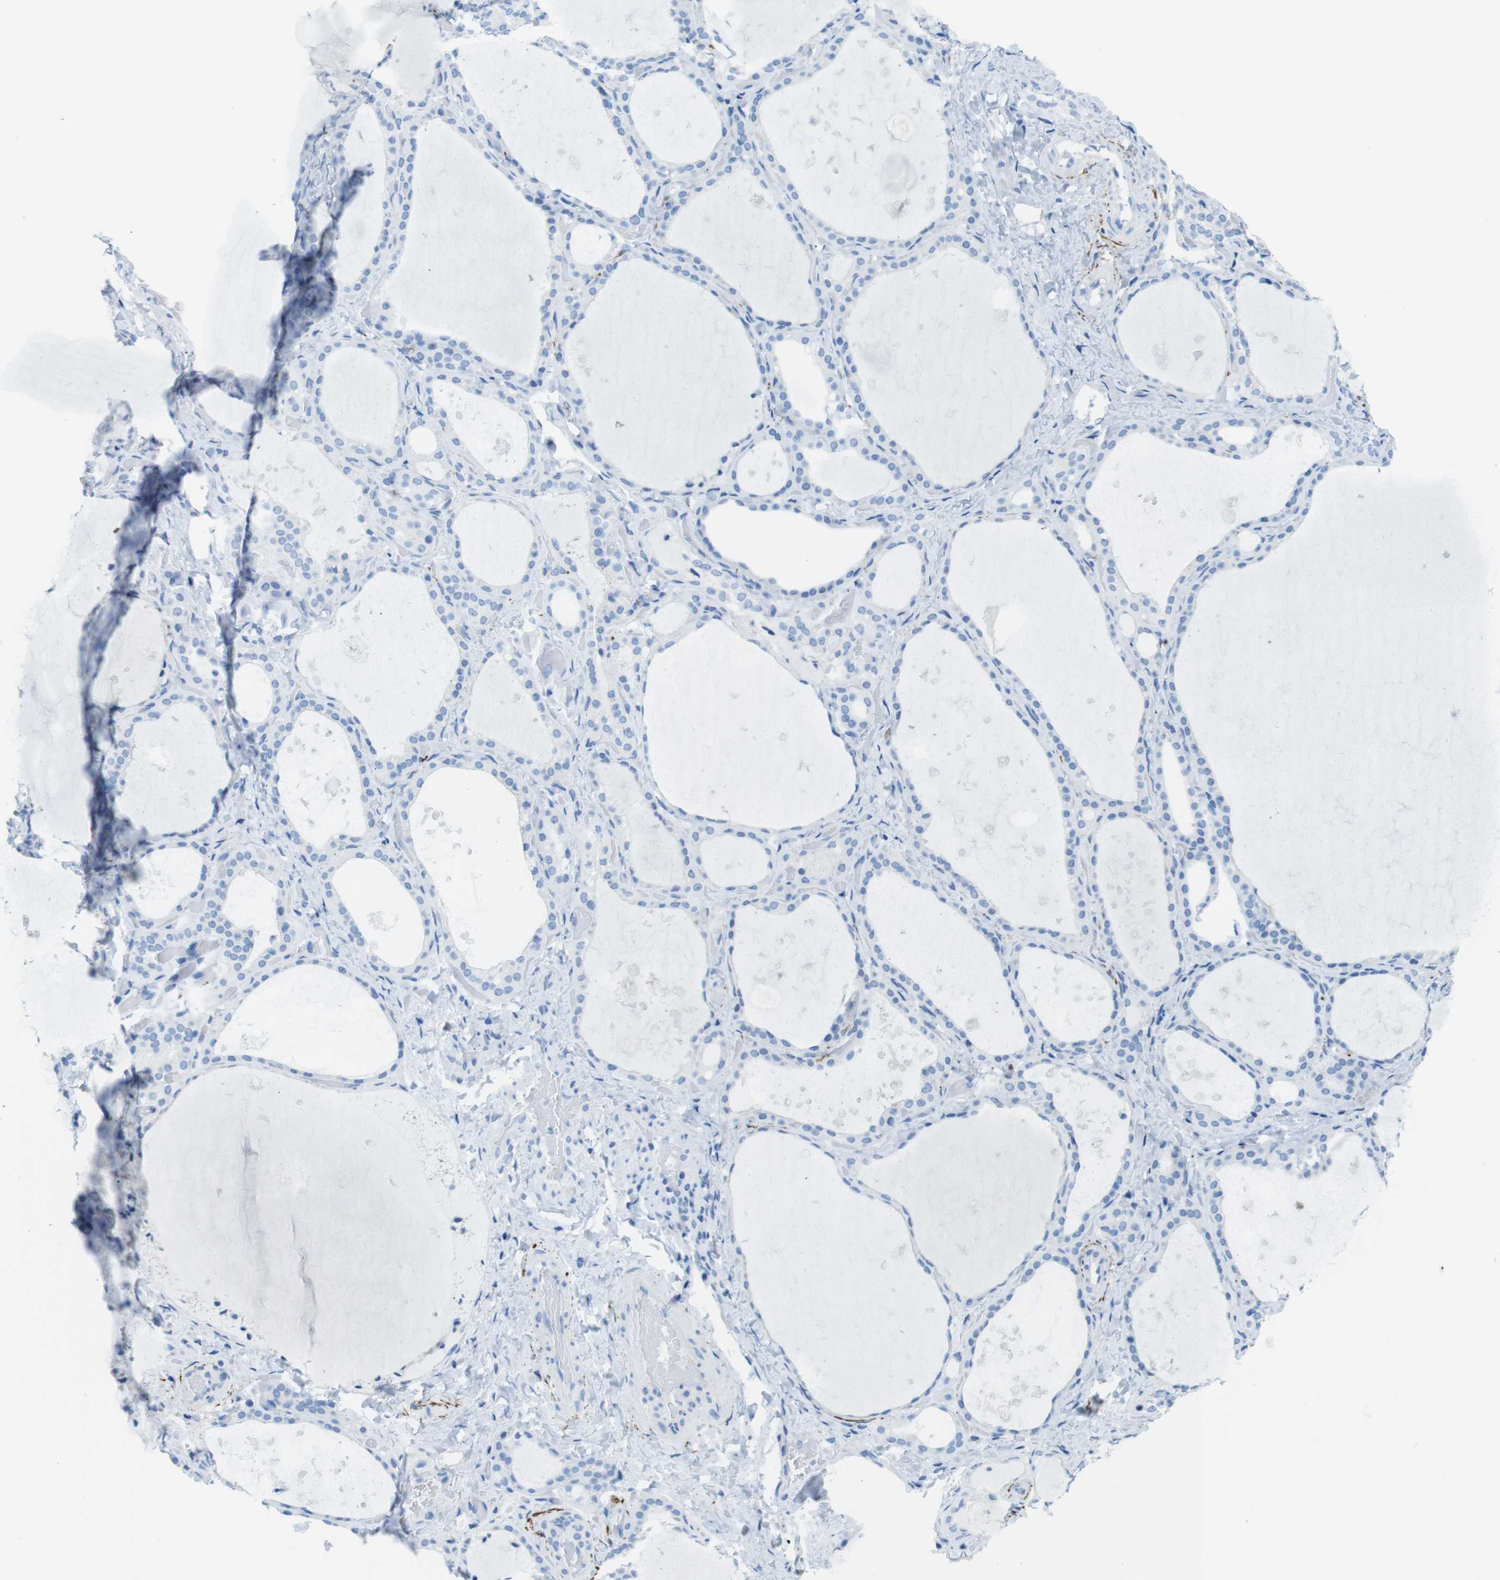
{"staining": {"intensity": "negative", "quantity": "none", "location": "none"}, "tissue": "thyroid gland", "cell_type": "Glandular cells", "image_type": "normal", "snomed": [{"axis": "morphology", "description": "Normal tissue, NOS"}, {"axis": "topography", "description": "Thyroid gland"}], "caption": "An immunohistochemistry (IHC) image of normal thyroid gland is shown. There is no staining in glandular cells of thyroid gland. (IHC, brightfield microscopy, high magnification).", "gene": "GAP43", "patient": {"sex": "female", "age": 44}}